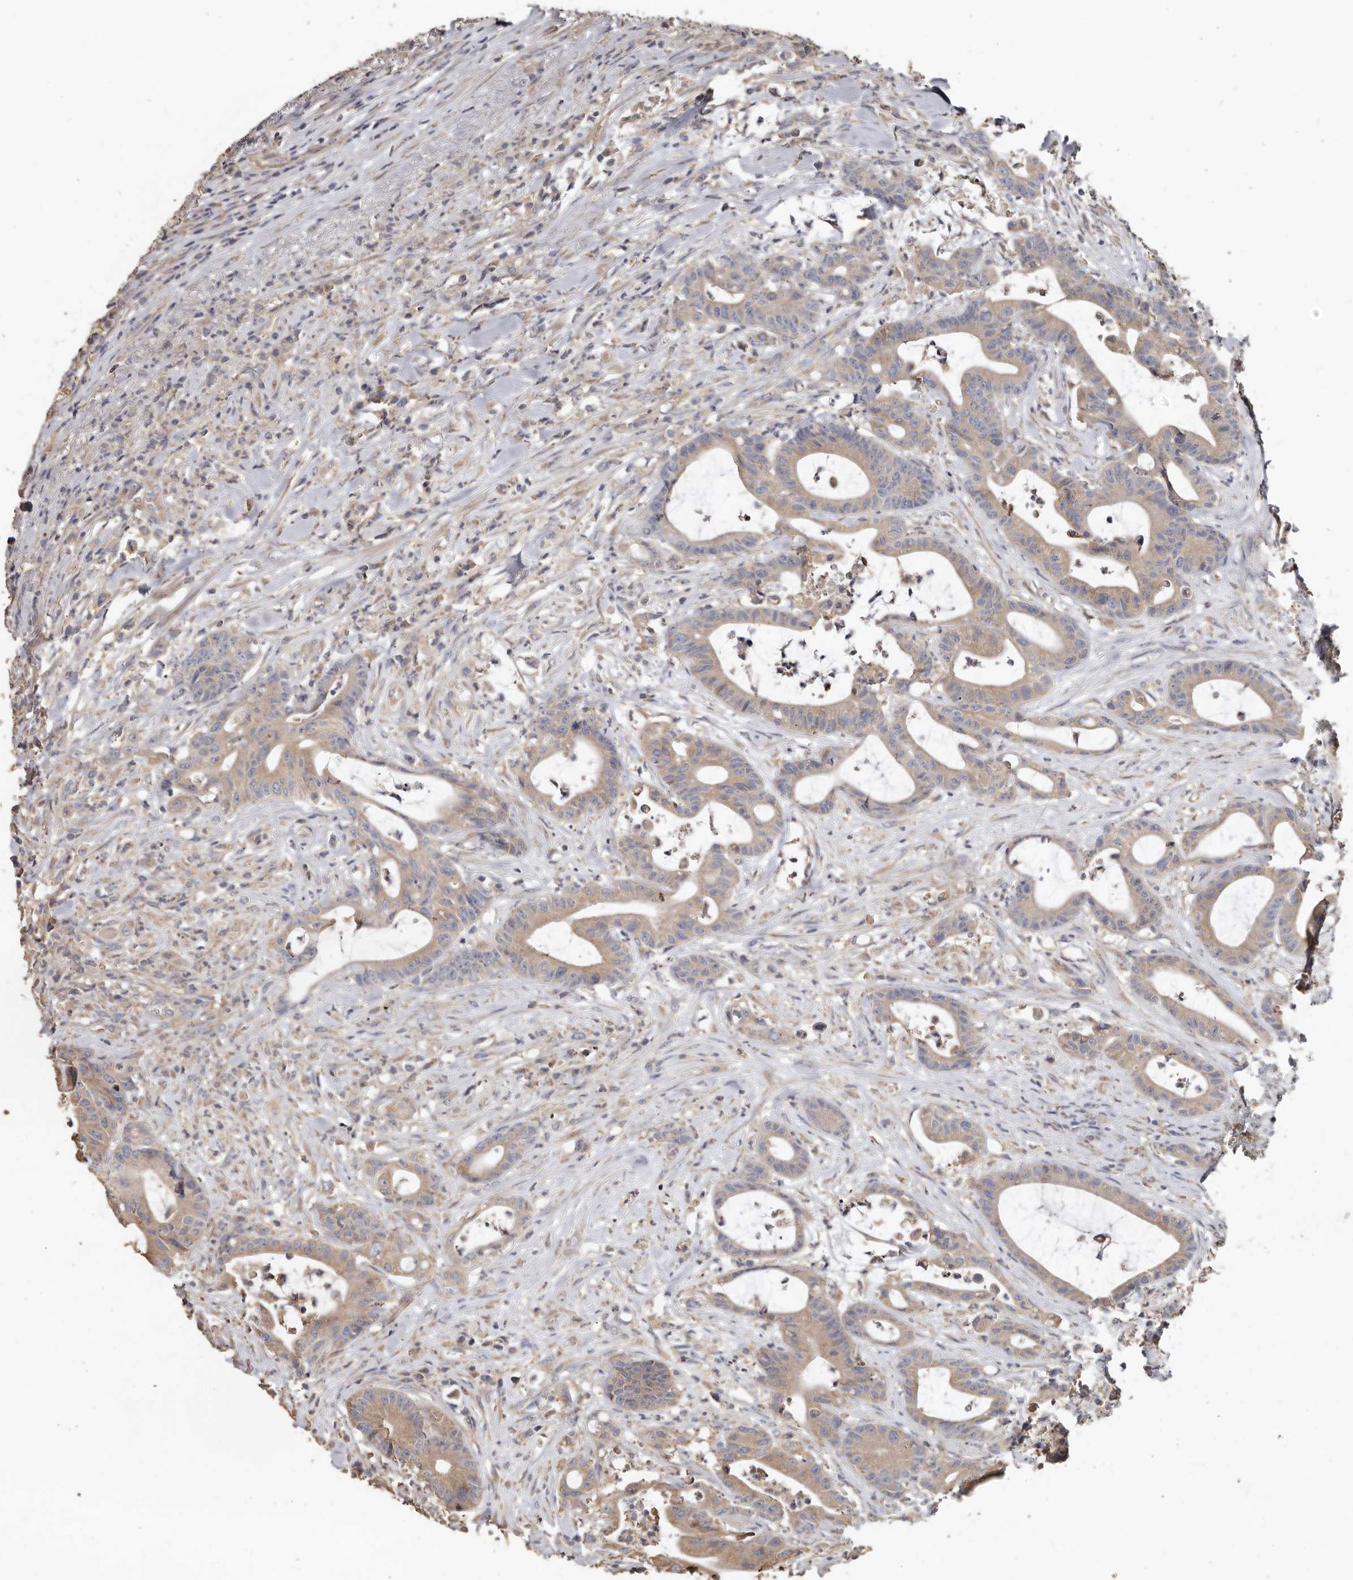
{"staining": {"intensity": "weak", "quantity": ">75%", "location": "cytoplasmic/membranous"}, "tissue": "colorectal cancer", "cell_type": "Tumor cells", "image_type": "cancer", "snomed": [{"axis": "morphology", "description": "Adenocarcinoma, NOS"}, {"axis": "topography", "description": "Colon"}], "caption": "Weak cytoplasmic/membranous positivity is identified in approximately >75% of tumor cells in colorectal adenocarcinoma. Nuclei are stained in blue.", "gene": "FLCN", "patient": {"sex": "female", "age": 84}}